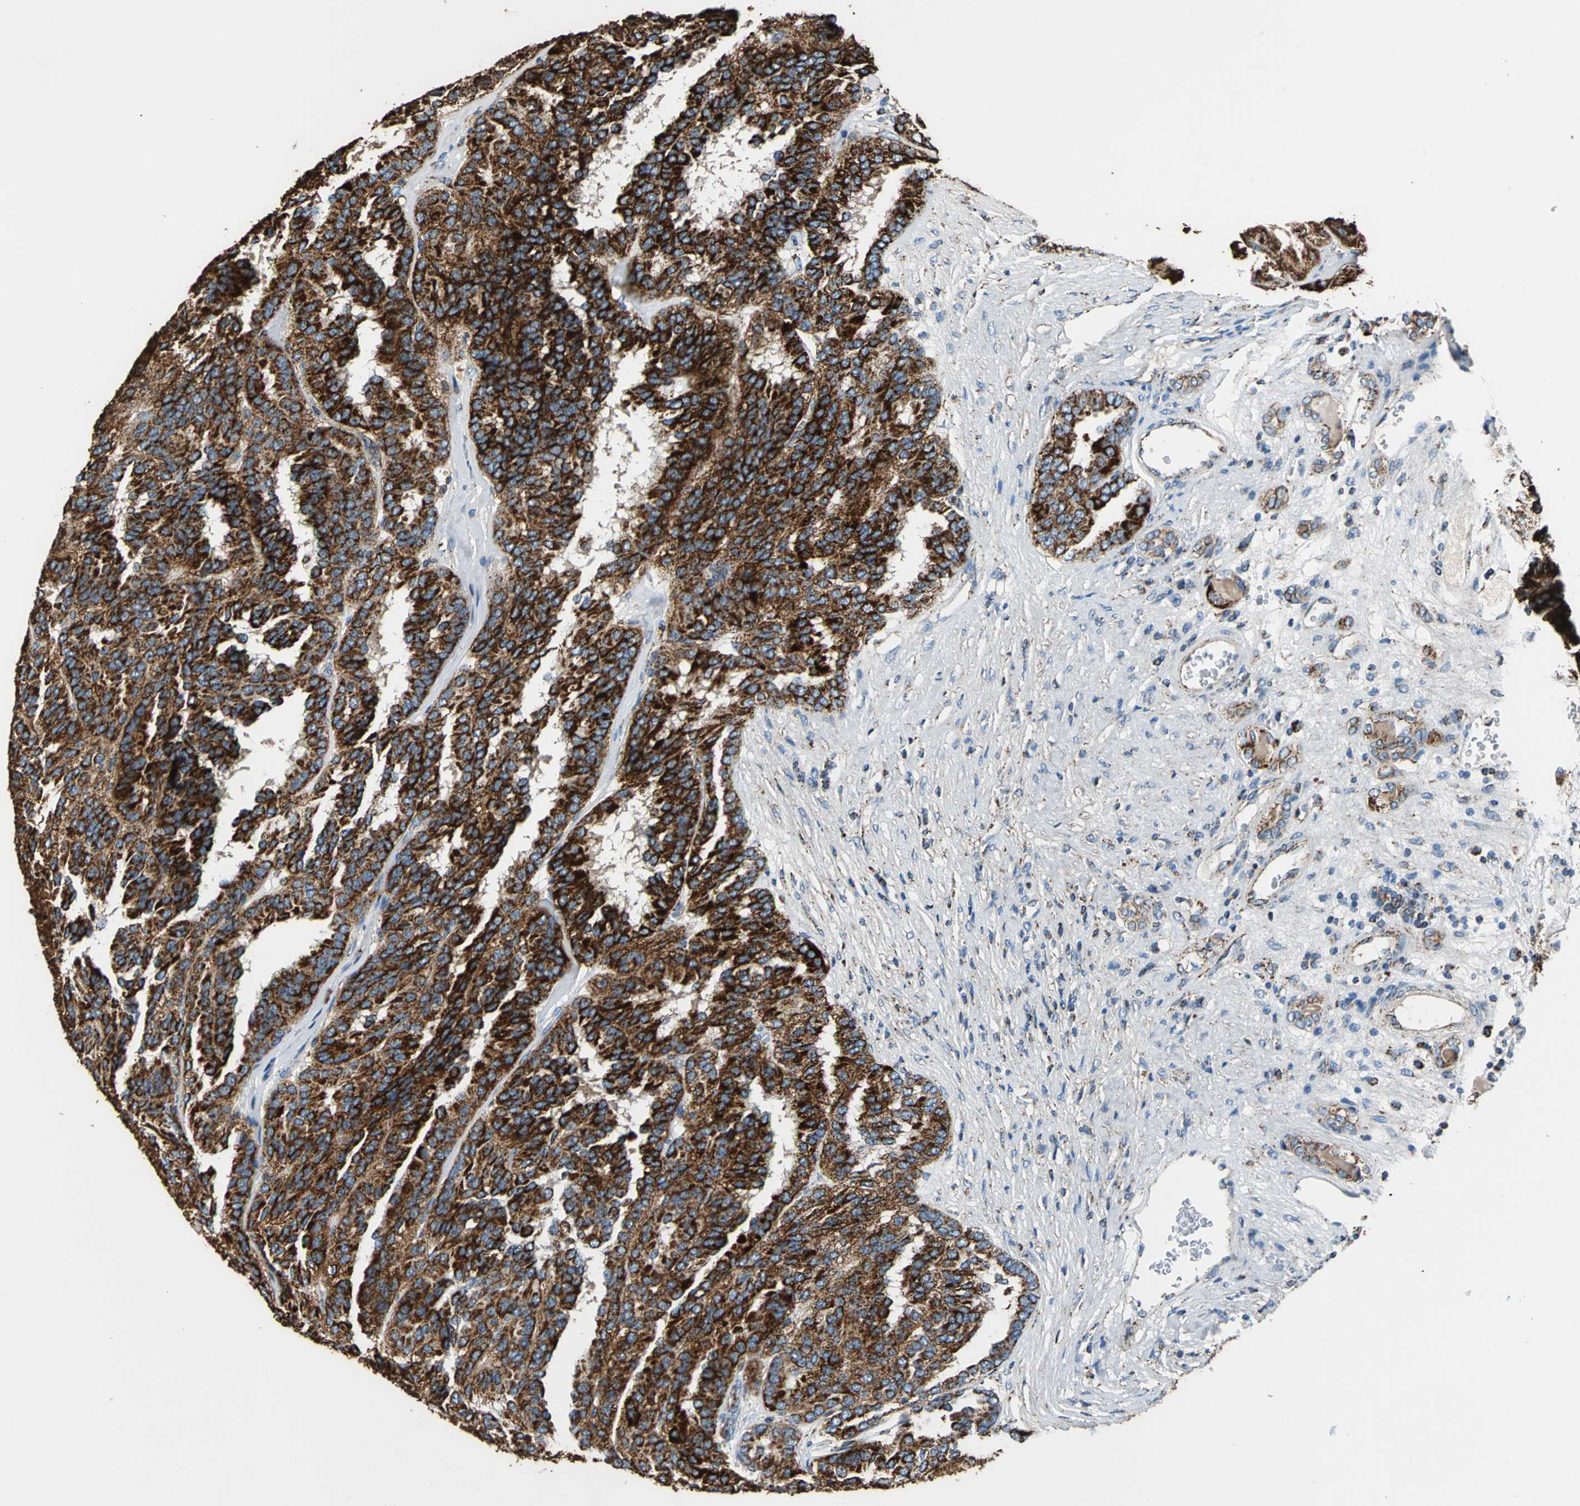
{"staining": {"intensity": "strong", "quantity": ">75%", "location": "cytoplasmic/membranous"}, "tissue": "renal cancer", "cell_type": "Tumor cells", "image_type": "cancer", "snomed": [{"axis": "morphology", "description": "Adenocarcinoma, NOS"}, {"axis": "topography", "description": "Kidney"}], "caption": "Immunohistochemical staining of renal cancer shows high levels of strong cytoplasmic/membranous staining in about >75% of tumor cells. (IHC, brightfield microscopy, high magnification).", "gene": "ECH1", "patient": {"sex": "male", "age": 46}}